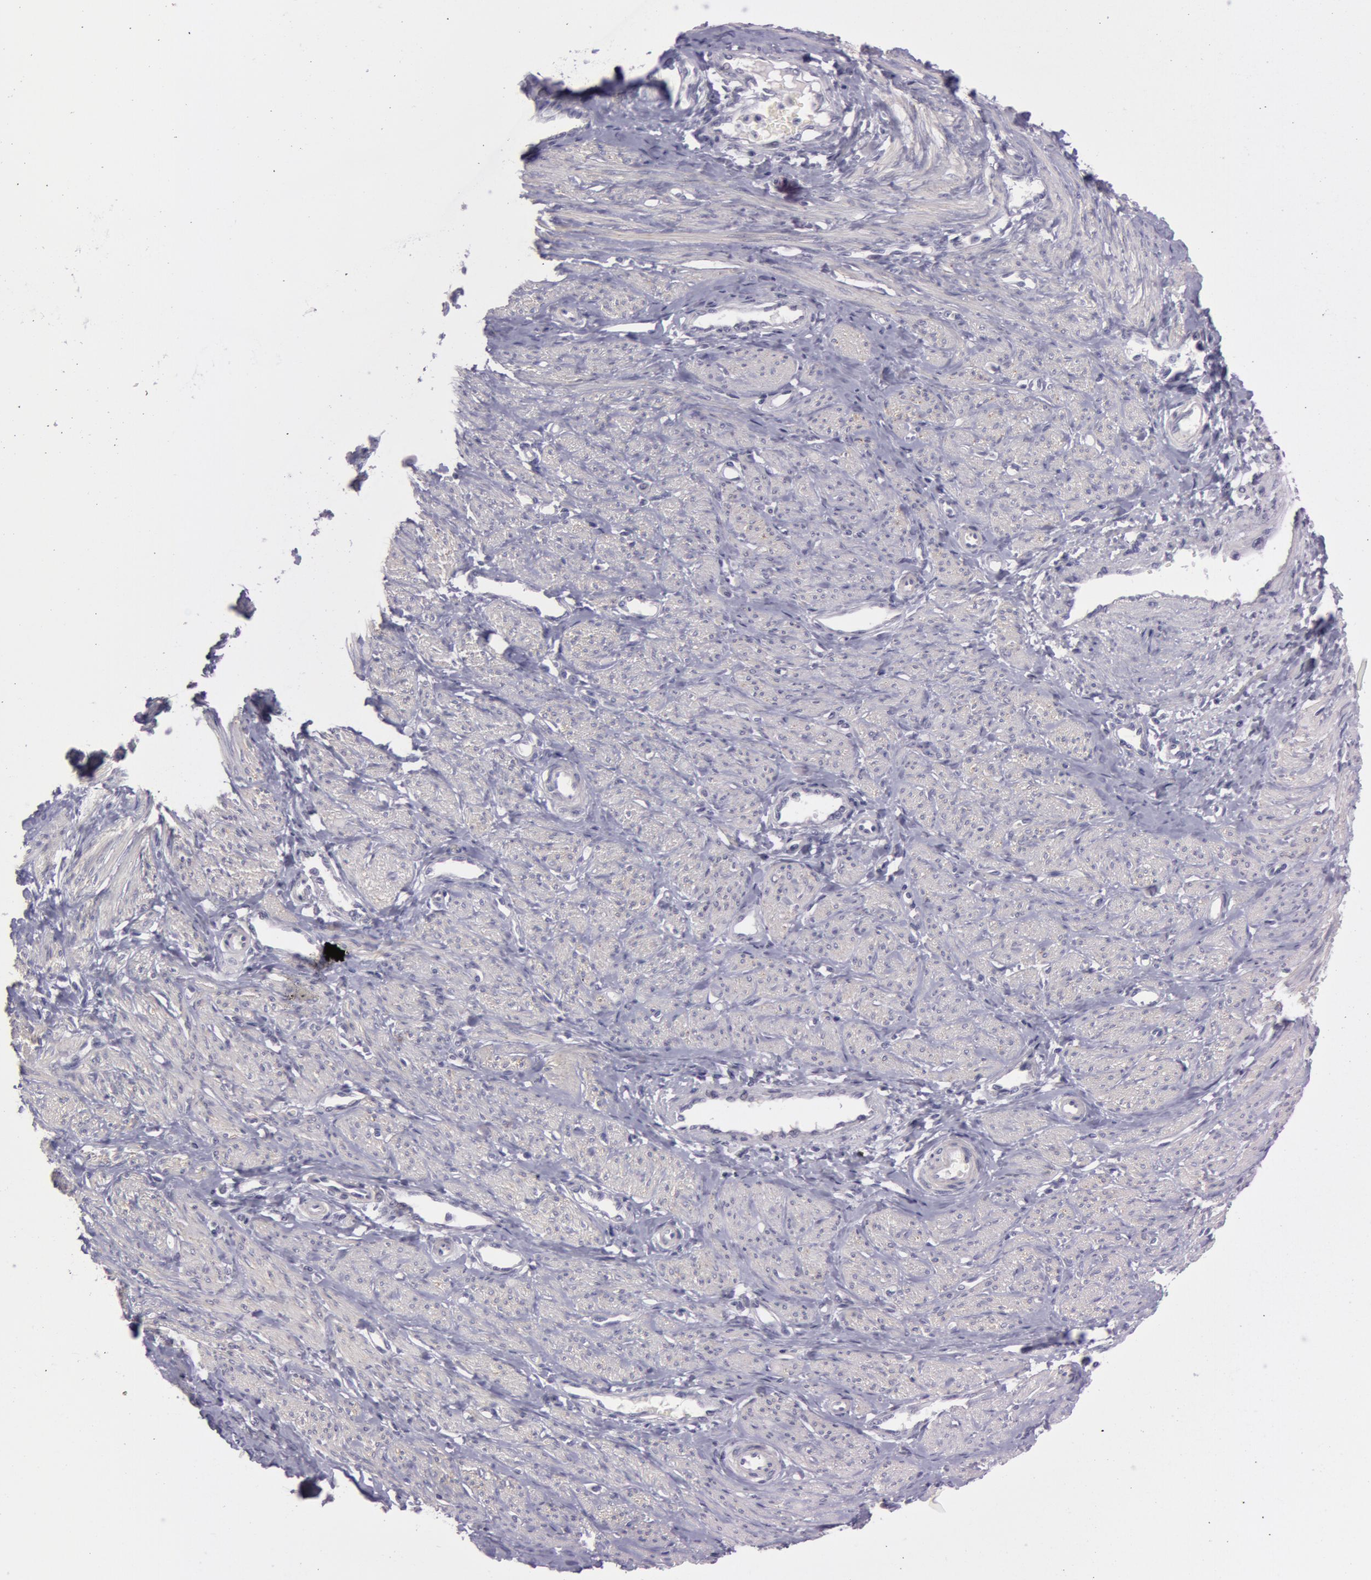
{"staining": {"intensity": "negative", "quantity": "none", "location": "none"}, "tissue": "smooth muscle", "cell_type": "Smooth muscle cells", "image_type": "normal", "snomed": [{"axis": "morphology", "description": "Normal tissue, NOS"}, {"axis": "topography", "description": "Smooth muscle"}, {"axis": "topography", "description": "Uterus"}], "caption": "IHC histopathology image of normal human smooth muscle stained for a protein (brown), which demonstrates no expression in smooth muscle cells.", "gene": "IL1RN", "patient": {"sex": "female", "age": 39}}